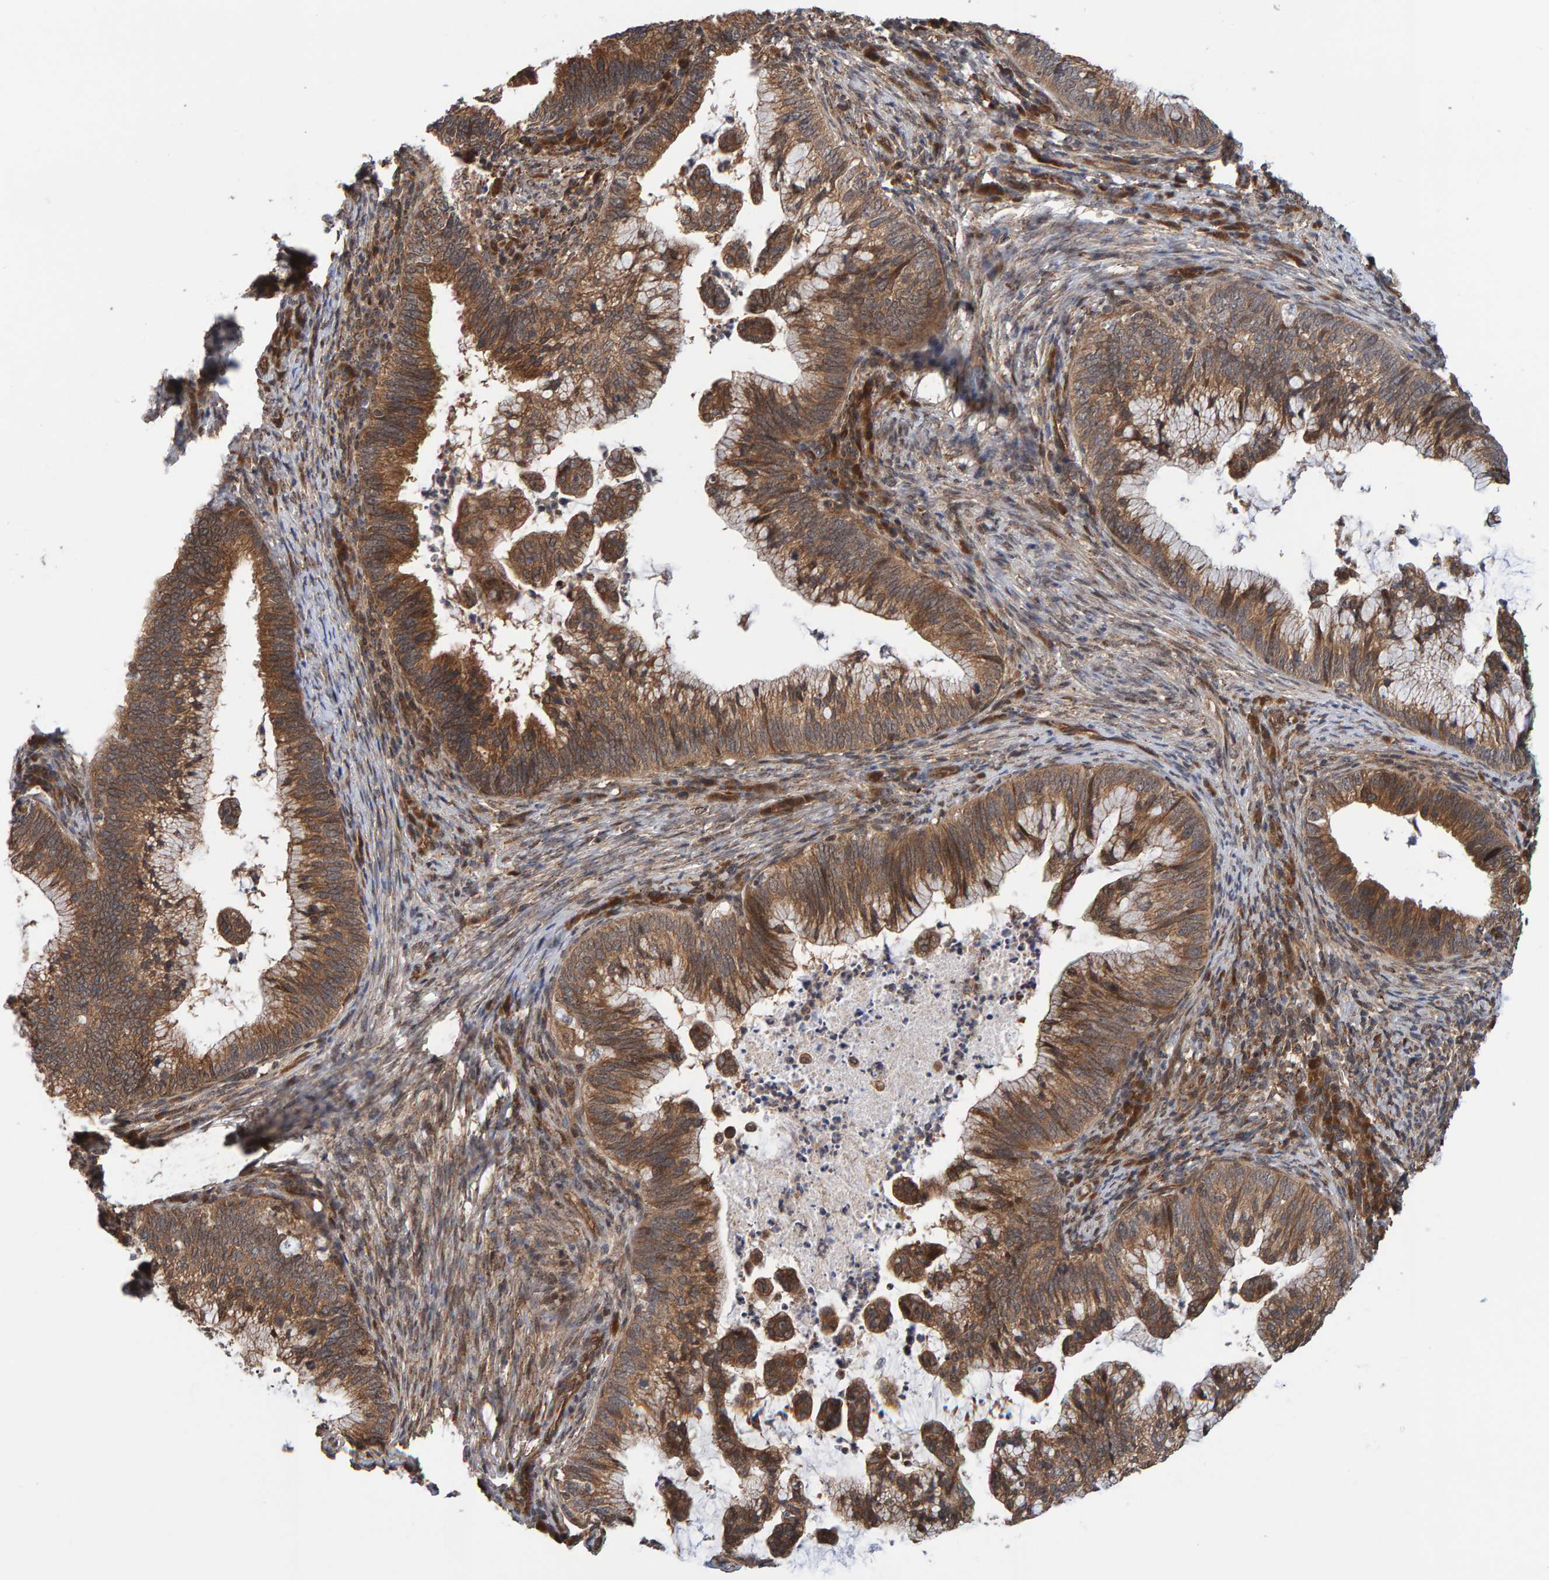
{"staining": {"intensity": "moderate", "quantity": ">75%", "location": "cytoplasmic/membranous"}, "tissue": "cervical cancer", "cell_type": "Tumor cells", "image_type": "cancer", "snomed": [{"axis": "morphology", "description": "Adenocarcinoma, NOS"}, {"axis": "topography", "description": "Cervix"}], "caption": "Immunohistochemistry (DAB) staining of human cervical adenocarcinoma reveals moderate cytoplasmic/membranous protein expression in approximately >75% of tumor cells.", "gene": "SCRN2", "patient": {"sex": "female", "age": 36}}